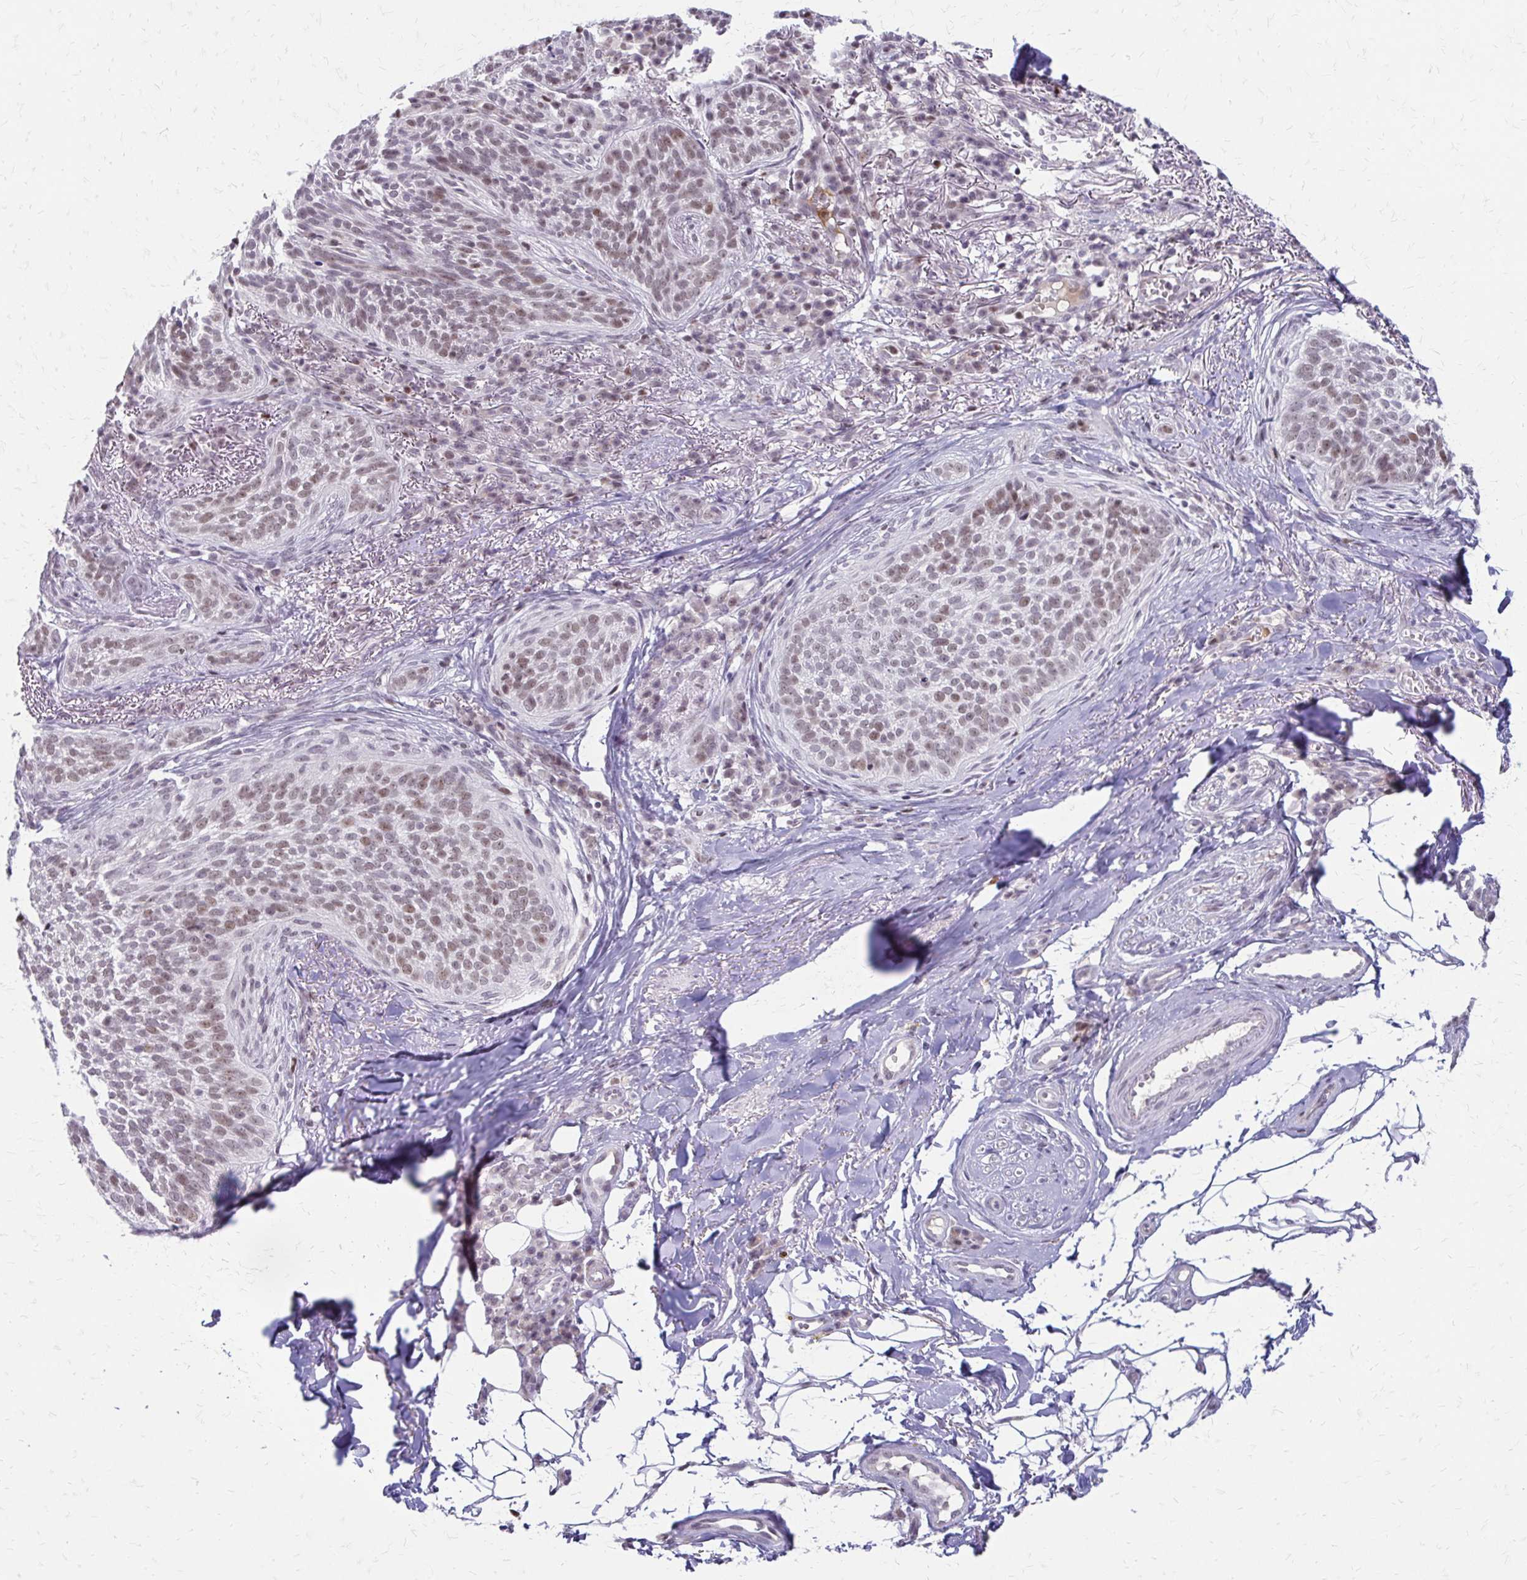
{"staining": {"intensity": "weak", "quantity": ">75%", "location": "nuclear"}, "tissue": "skin cancer", "cell_type": "Tumor cells", "image_type": "cancer", "snomed": [{"axis": "morphology", "description": "Basal cell carcinoma"}, {"axis": "topography", "description": "Skin"}, {"axis": "topography", "description": "Skin of head"}], "caption": "Immunohistochemical staining of human skin basal cell carcinoma displays low levels of weak nuclear positivity in about >75% of tumor cells.", "gene": "EED", "patient": {"sex": "male", "age": 62}}